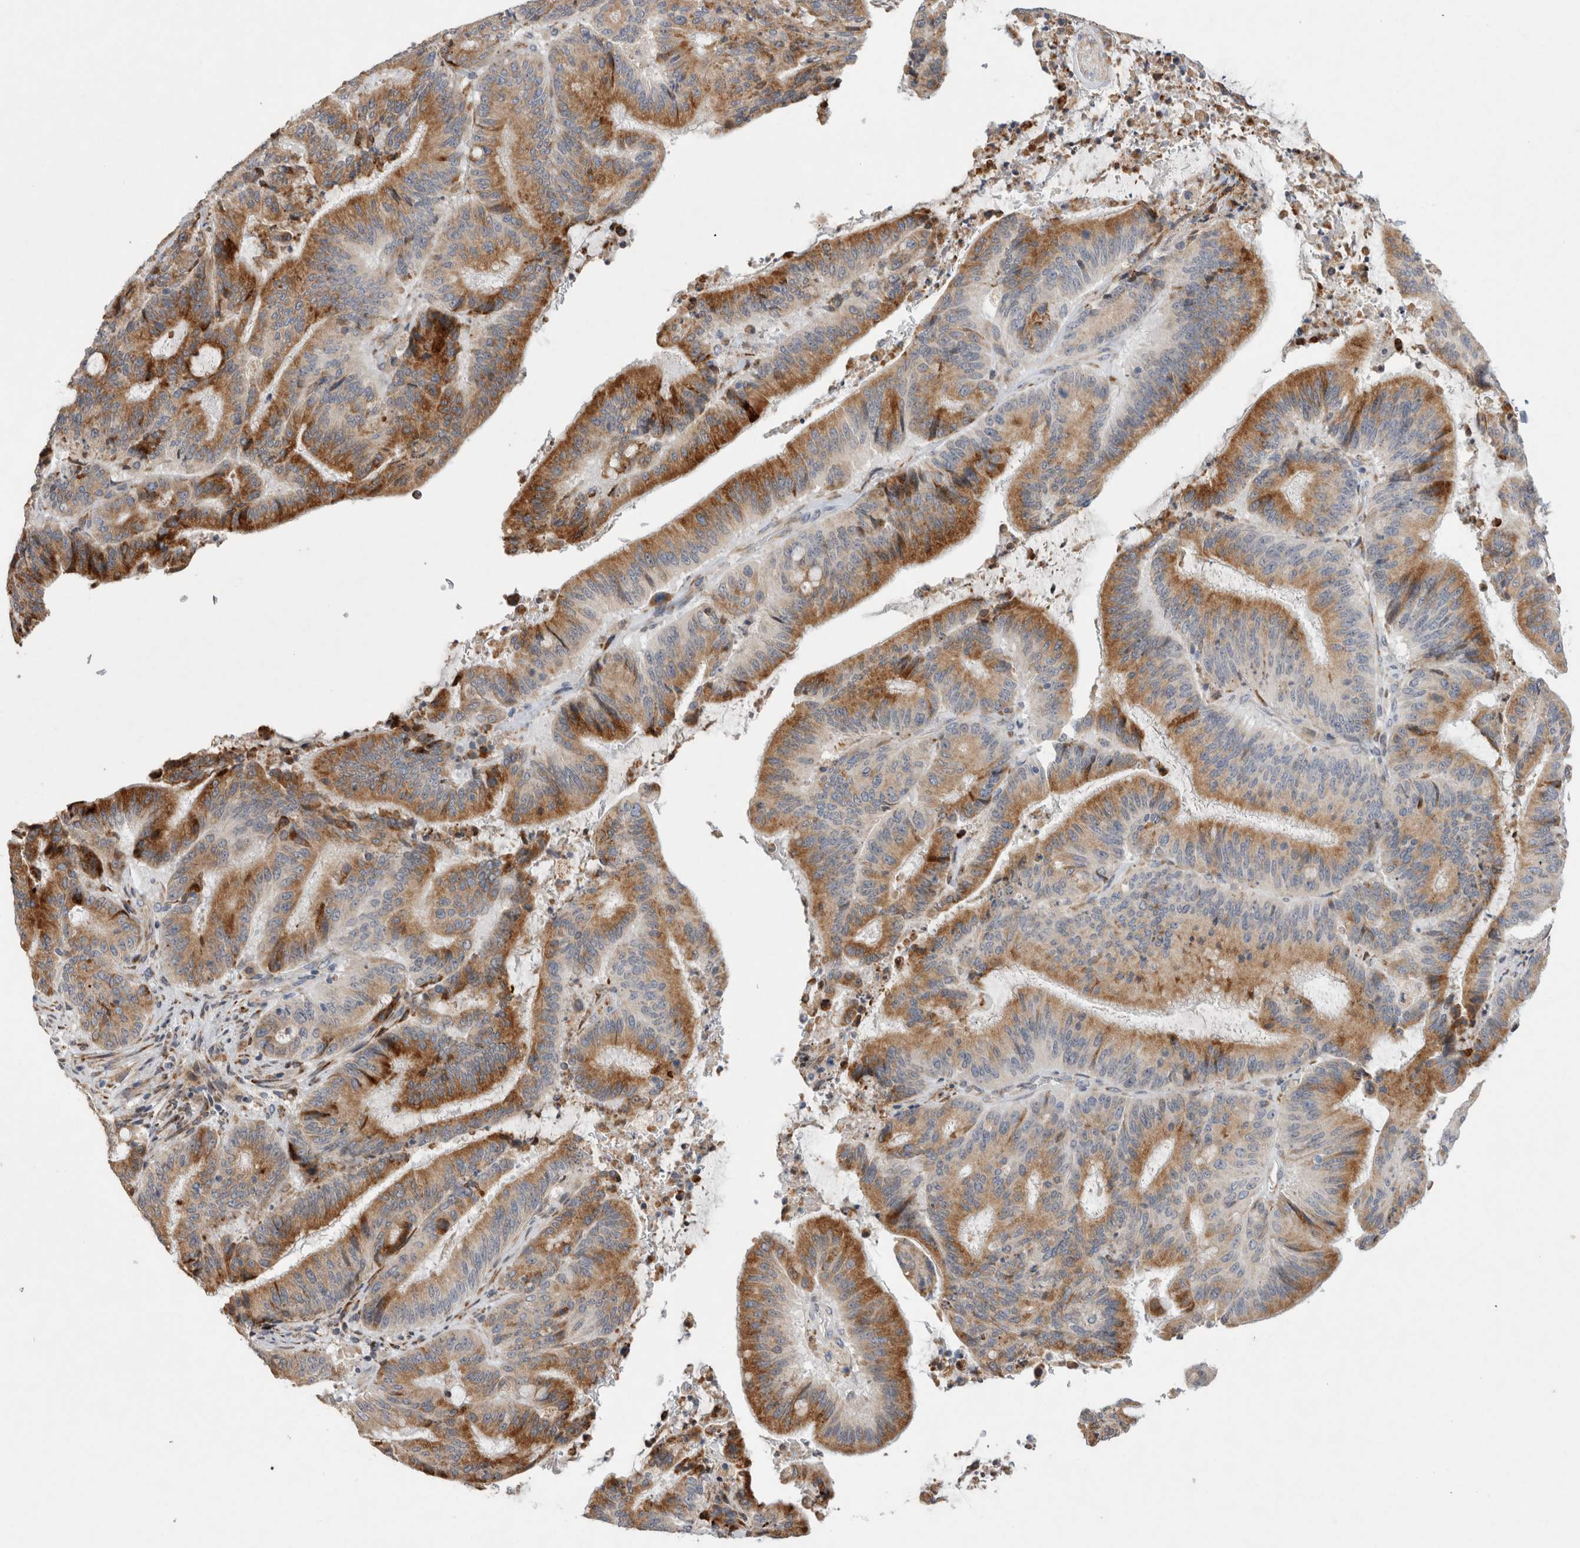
{"staining": {"intensity": "strong", "quantity": ">75%", "location": "cytoplasmic/membranous"}, "tissue": "liver cancer", "cell_type": "Tumor cells", "image_type": "cancer", "snomed": [{"axis": "morphology", "description": "Normal tissue, NOS"}, {"axis": "morphology", "description": "Cholangiocarcinoma"}, {"axis": "topography", "description": "Liver"}, {"axis": "topography", "description": "Peripheral nerve tissue"}], "caption": "Approximately >75% of tumor cells in human cholangiocarcinoma (liver) demonstrate strong cytoplasmic/membranous protein expression as visualized by brown immunohistochemical staining.", "gene": "TRMT9B", "patient": {"sex": "female", "age": 73}}